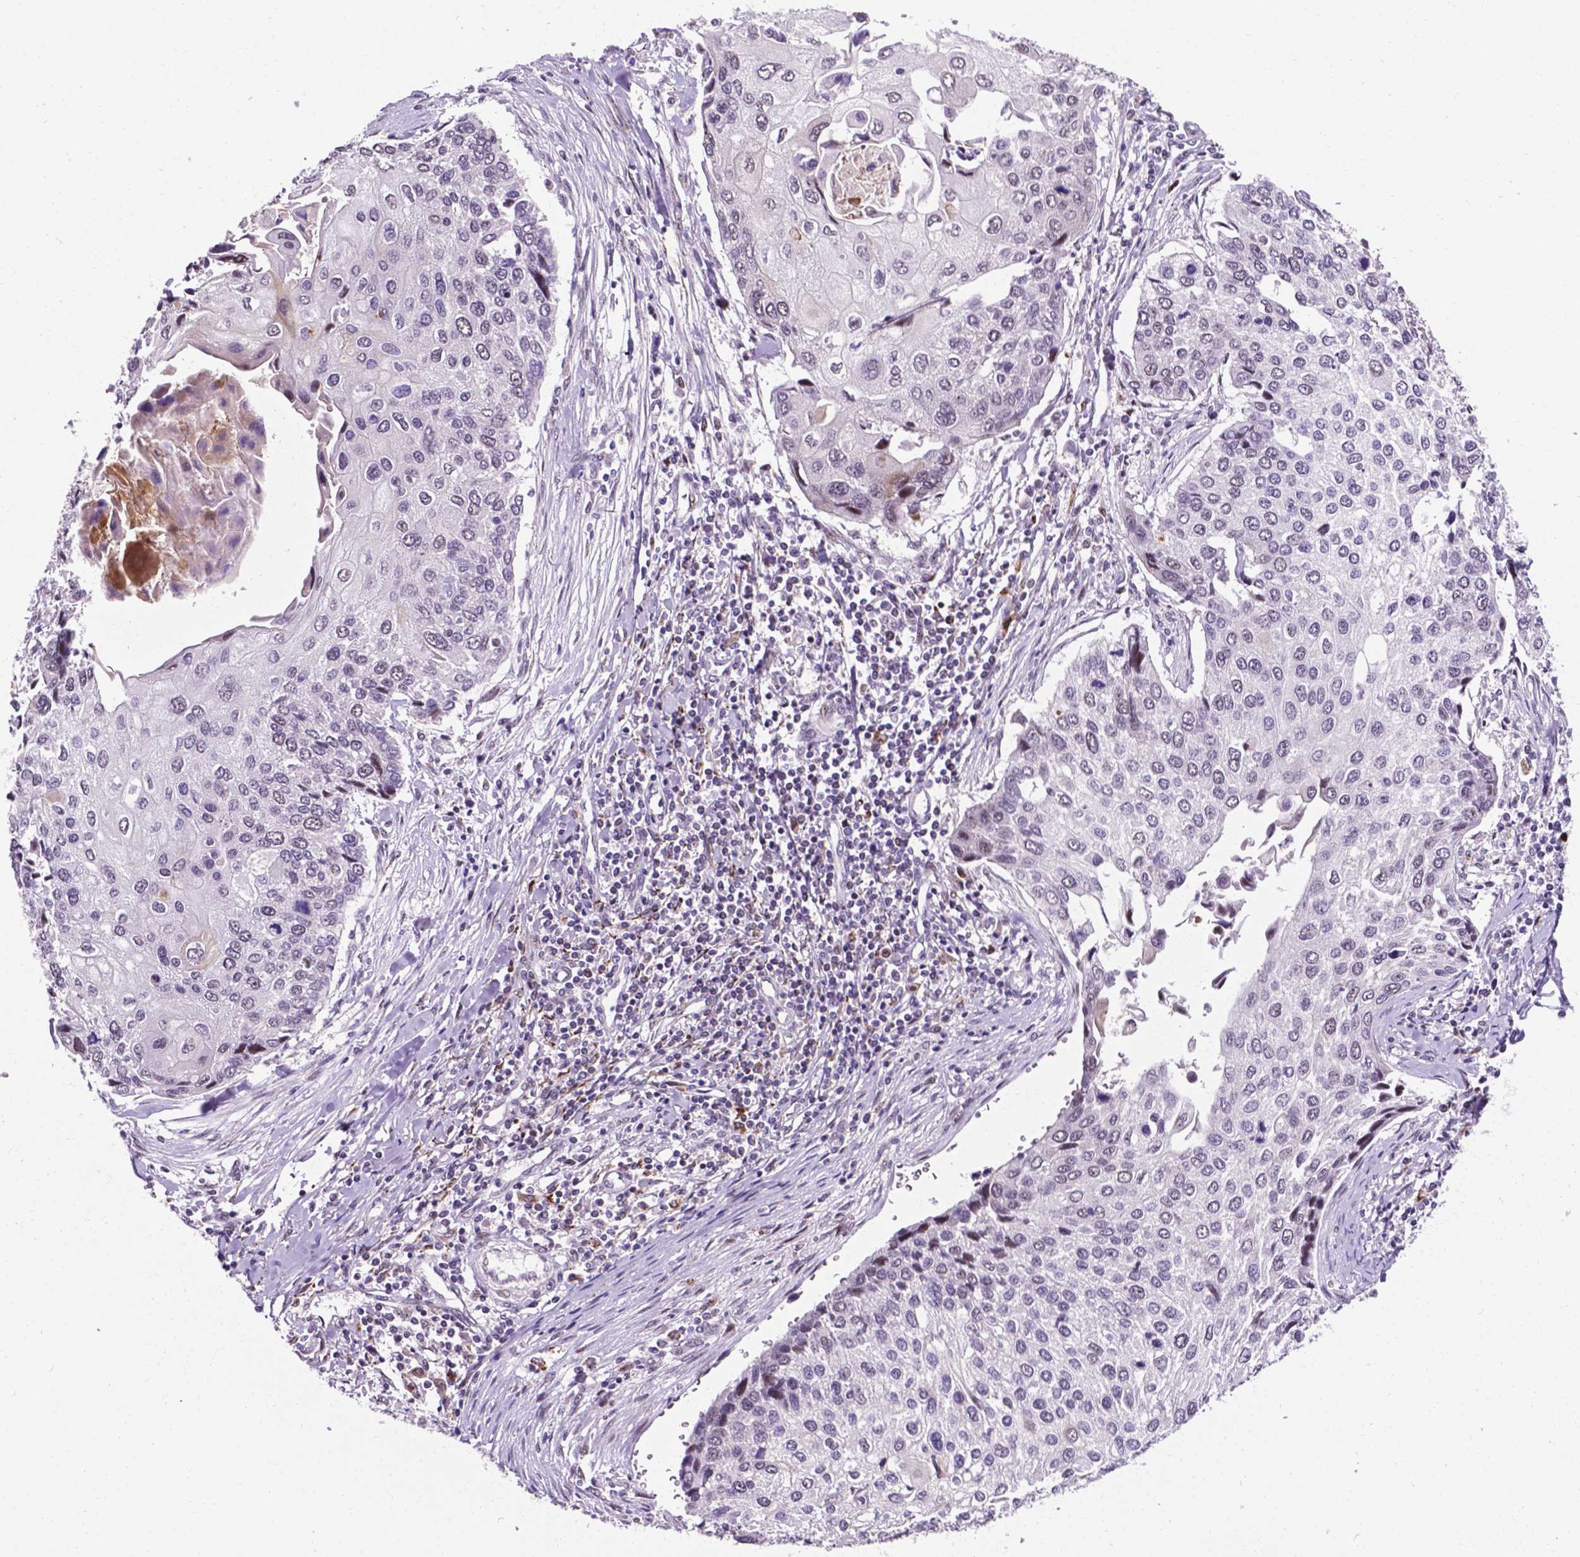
{"staining": {"intensity": "negative", "quantity": "none", "location": "none"}, "tissue": "lung cancer", "cell_type": "Tumor cells", "image_type": "cancer", "snomed": [{"axis": "morphology", "description": "Squamous cell carcinoma, NOS"}, {"axis": "morphology", "description": "Squamous cell carcinoma, metastatic, NOS"}, {"axis": "topography", "description": "Lung"}], "caption": "Immunohistochemistry (IHC) image of neoplastic tissue: human metastatic squamous cell carcinoma (lung) stained with DAB (3,3'-diaminobenzidine) displays no significant protein staining in tumor cells.", "gene": "SMAD3", "patient": {"sex": "male", "age": 63}}